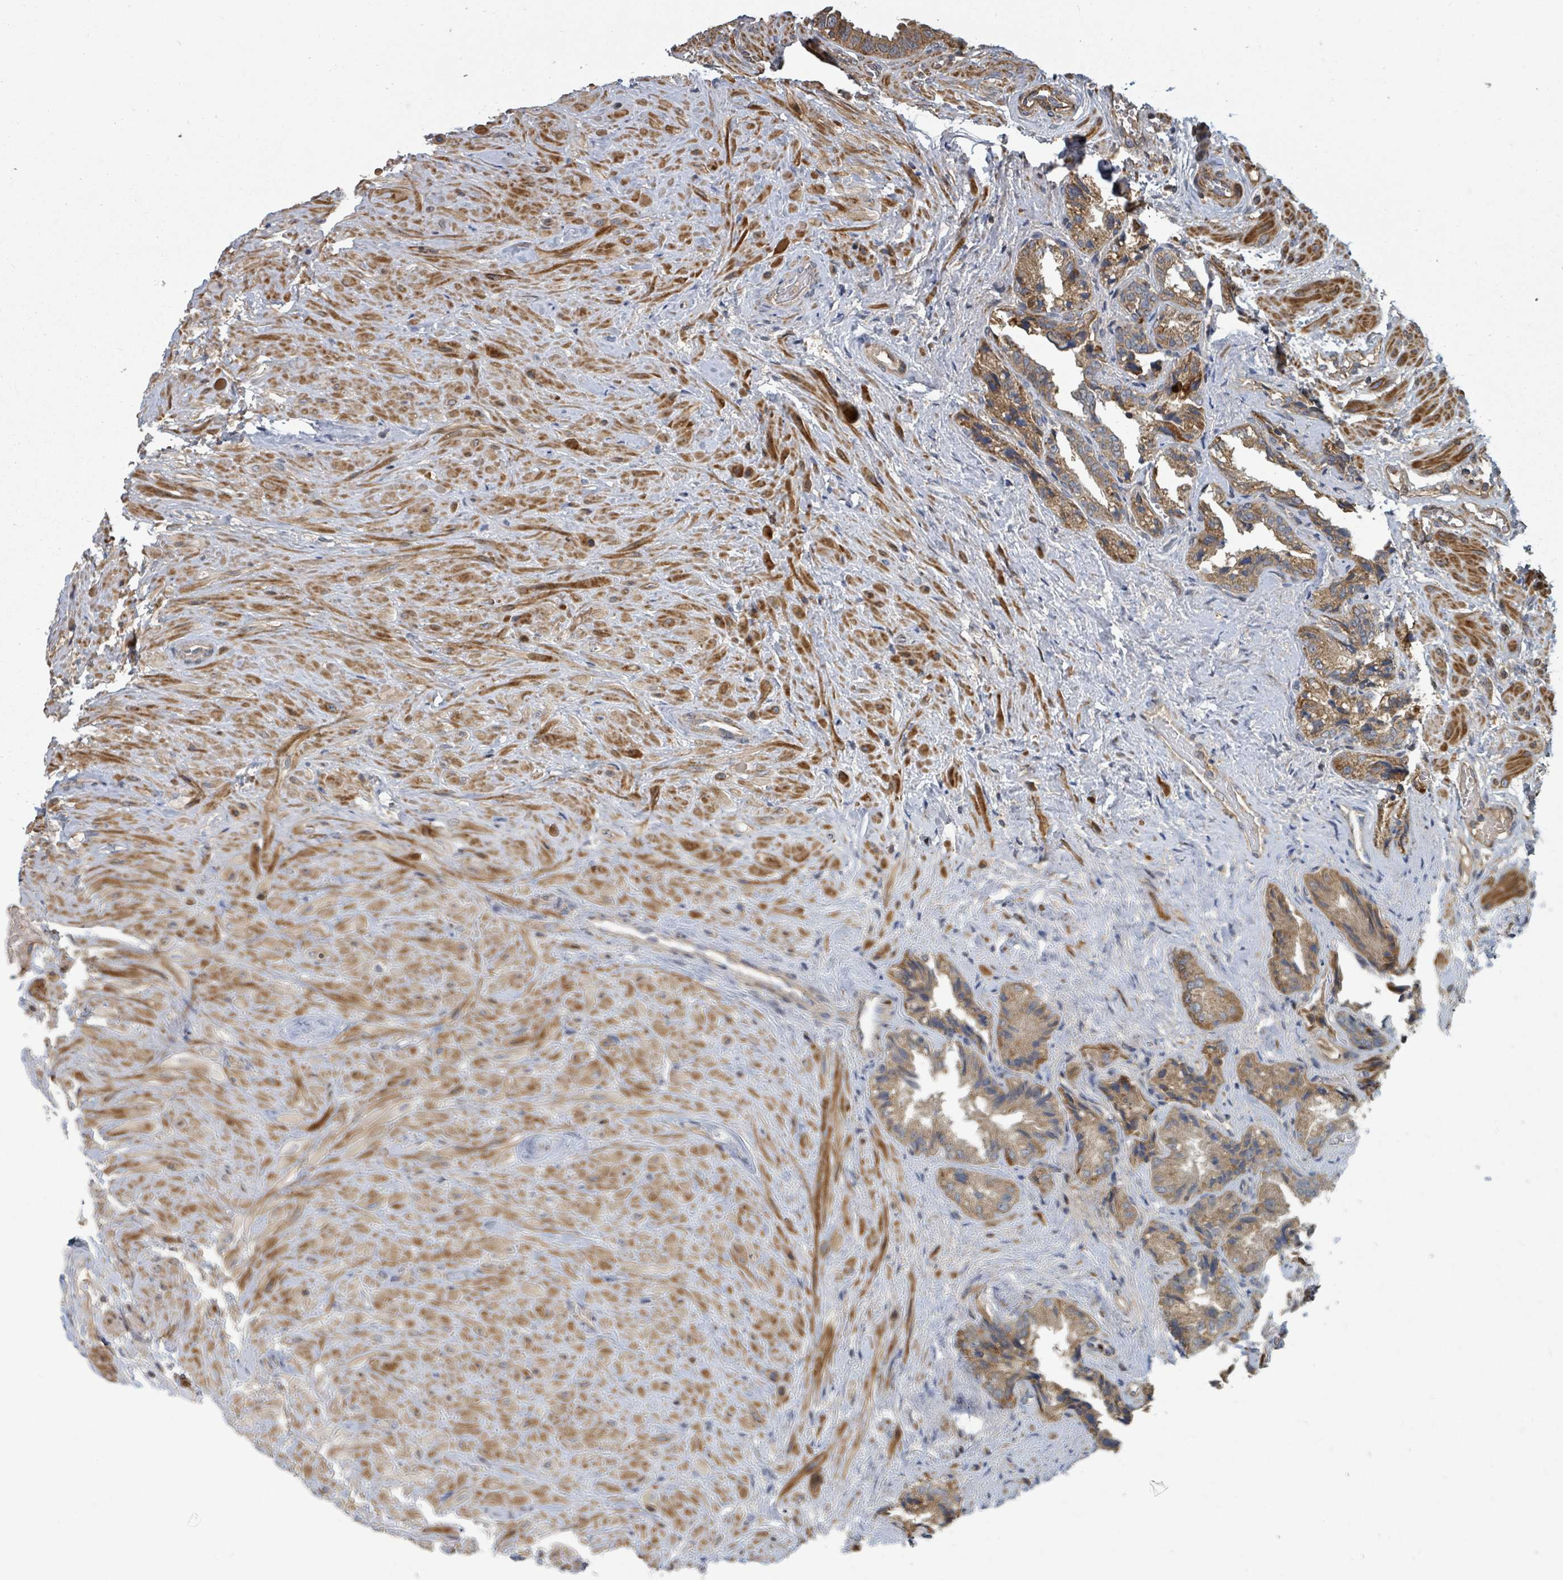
{"staining": {"intensity": "moderate", "quantity": ">75%", "location": "cytoplasmic/membranous"}, "tissue": "seminal vesicle", "cell_type": "Glandular cells", "image_type": "normal", "snomed": [{"axis": "morphology", "description": "Normal tissue, NOS"}, {"axis": "topography", "description": "Seminal veicle"}, {"axis": "topography", "description": "Peripheral nerve tissue"}], "caption": "Glandular cells display moderate cytoplasmic/membranous expression in about >75% of cells in normal seminal vesicle.", "gene": "DPM1", "patient": {"sex": "male", "age": 67}}